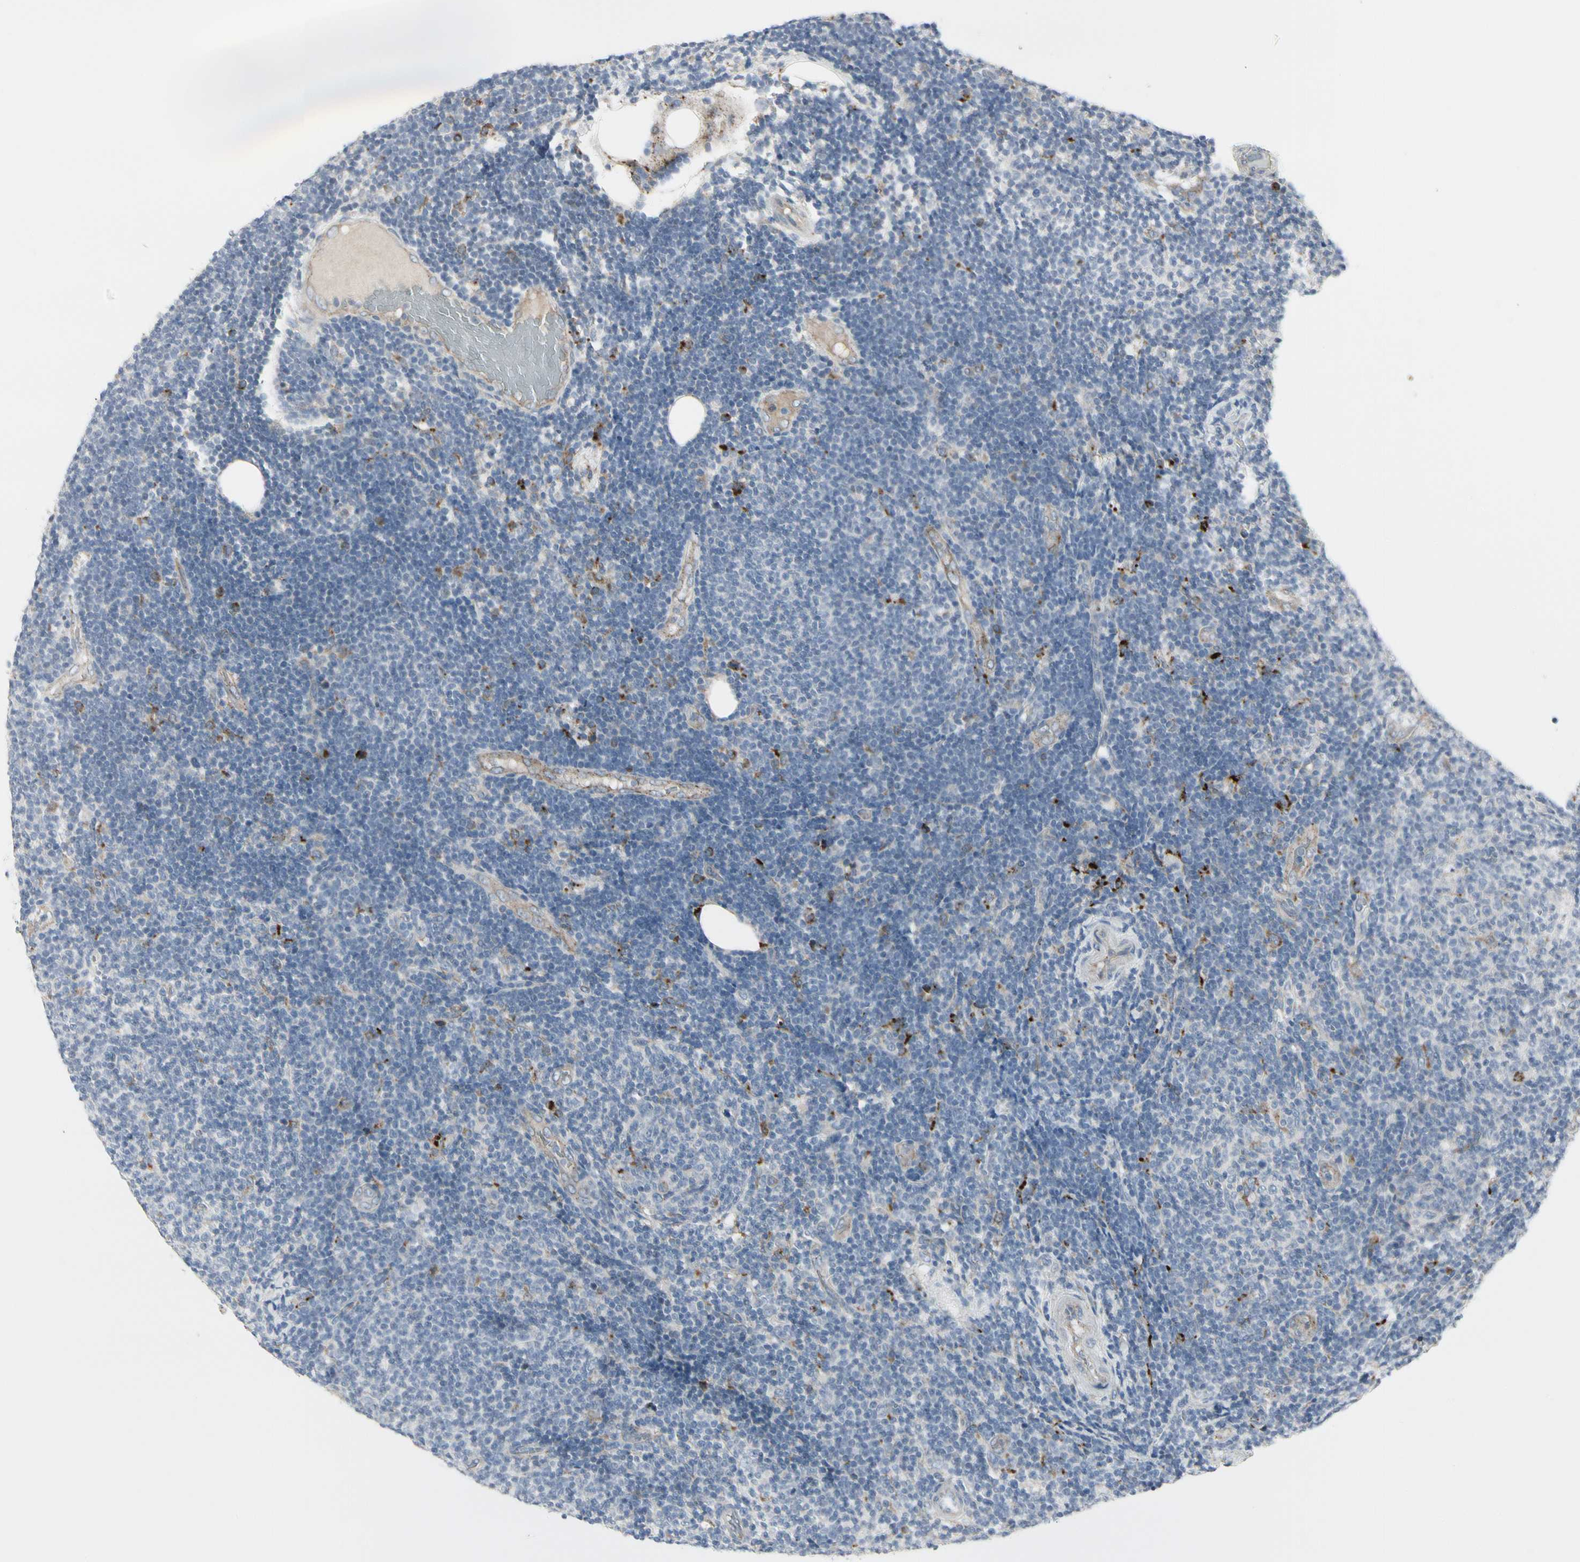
{"staining": {"intensity": "negative", "quantity": "none", "location": "none"}, "tissue": "lymphoma", "cell_type": "Tumor cells", "image_type": "cancer", "snomed": [{"axis": "morphology", "description": "Malignant lymphoma, non-Hodgkin's type, Low grade"}, {"axis": "topography", "description": "Lymph node"}], "caption": "Immunohistochemical staining of human low-grade malignant lymphoma, non-Hodgkin's type exhibits no significant positivity in tumor cells.", "gene": "GRN", "patient": {"sex": "male", "age": 83}}